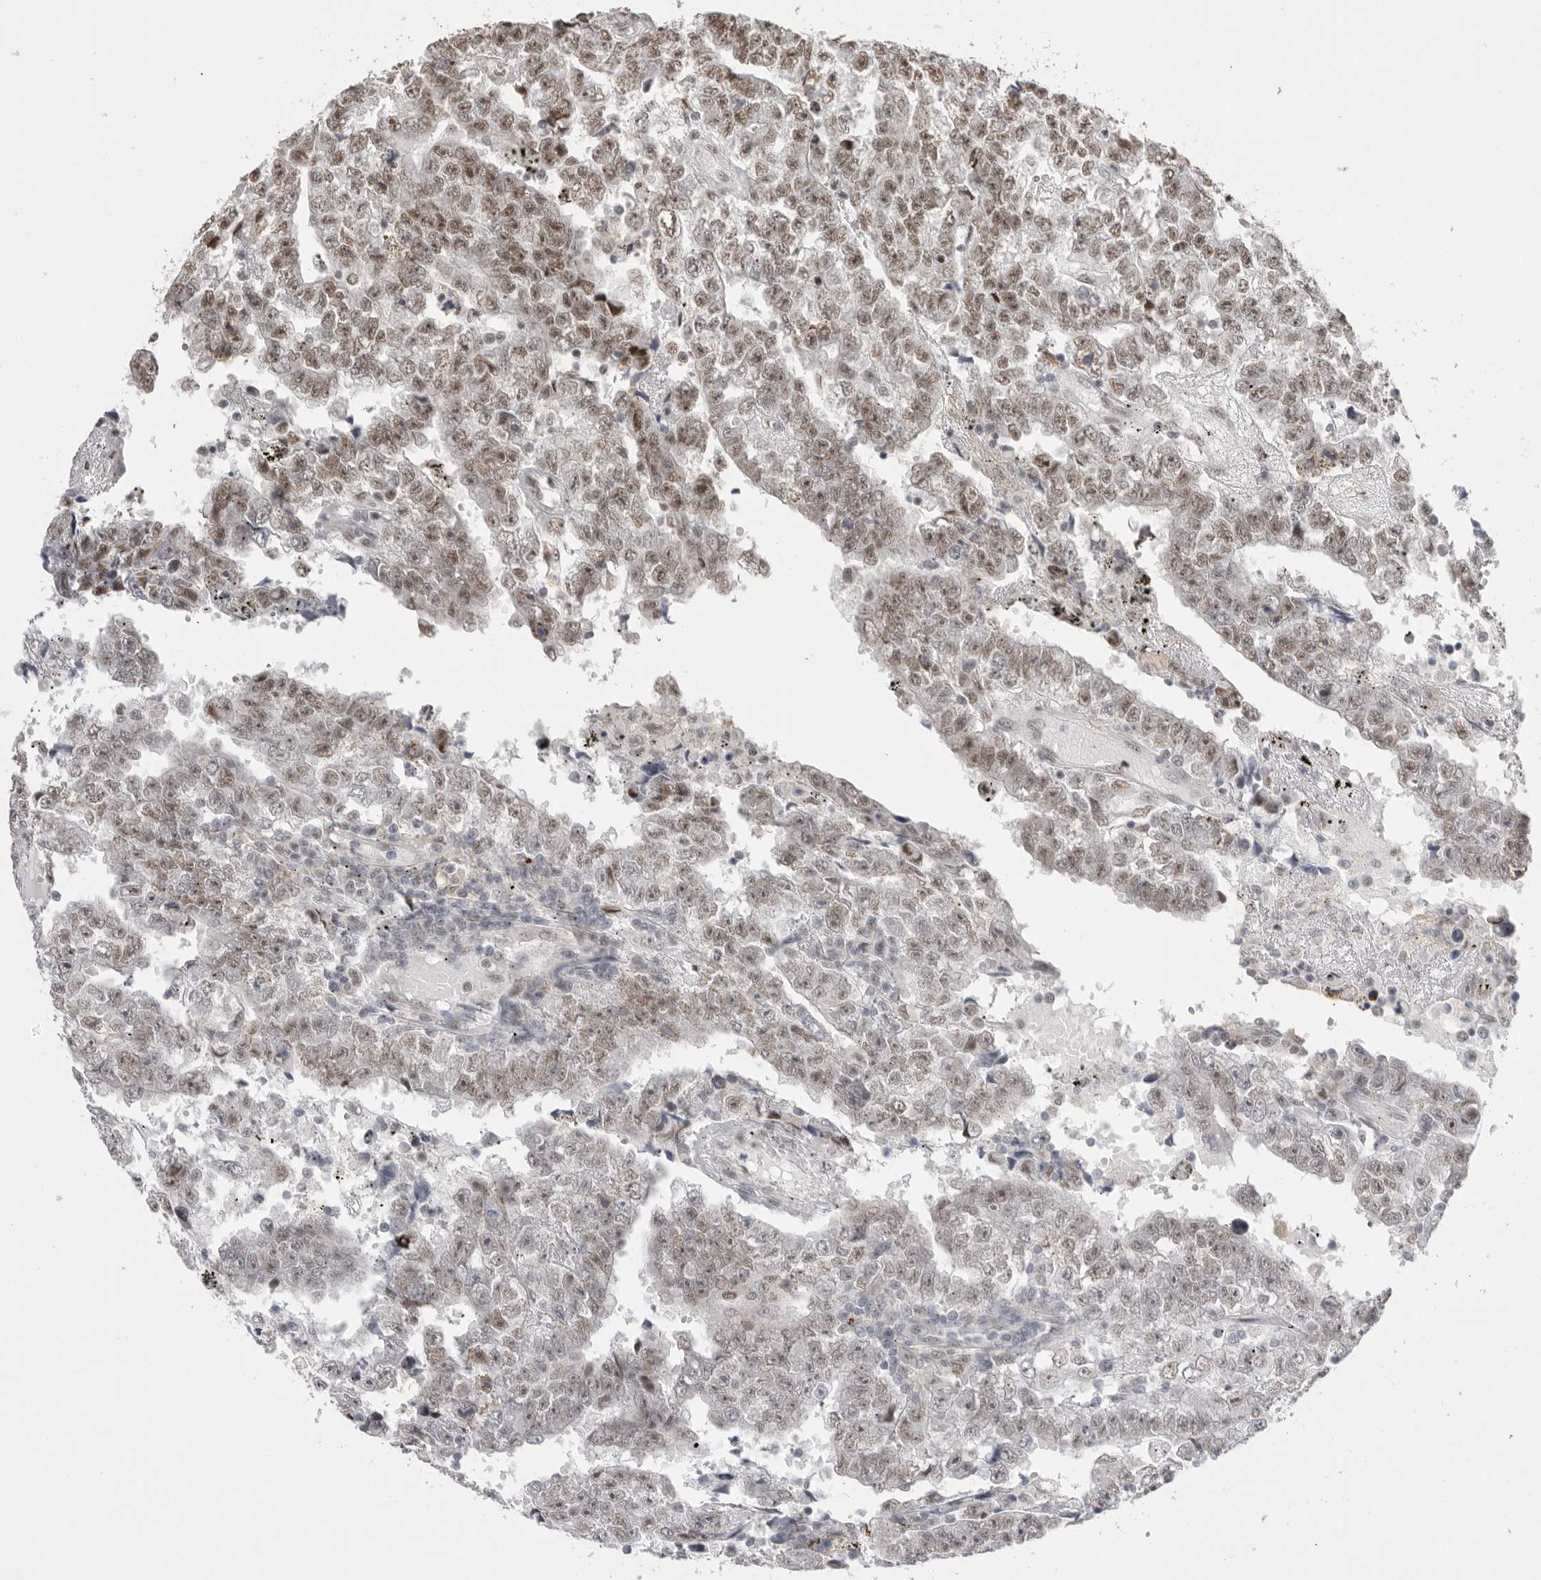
{"staining": {"intensity": "moderate", "quantity": ">75%", "location": "nuclear"}, "tissue": "testis cancer", "cell_type": "Tumor cells", "image_type": "cancer", "snomed": [{"axis": "morphology", "description": "Carcinoma, Embryonal, NOS"}, {"axis": "topography", "description": "Testis"}], "caption": "Tumor cells display medium levels of moderate nuclear positivity in approximately >75% of cells in human testis embryonal carcinoma.", "gene": "BCLAF3", "patient": {"sex": "male", "age": 25}}